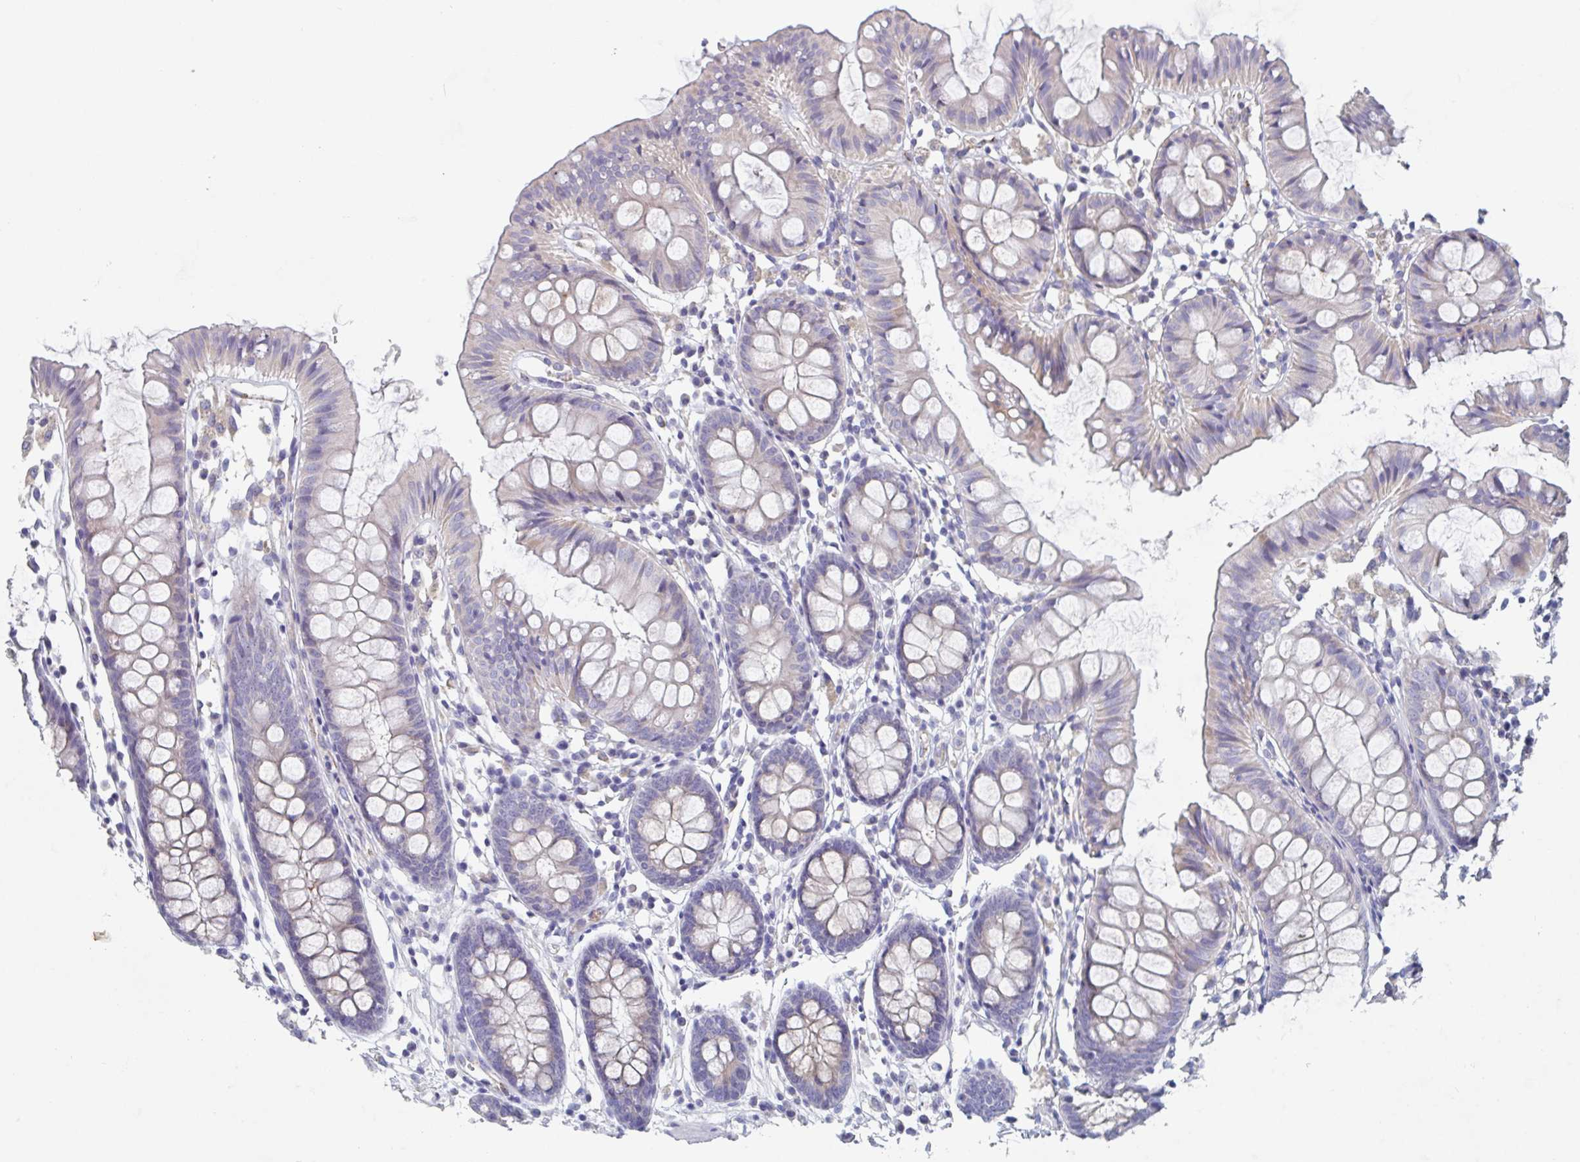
{"staining": {"intensity": "strong", "quantity": "25%-75%", "location": "cytoplasmic/membranous"}, "tissue": "colon", "cell_type": "Endothelial cells", "image_type": "normal", "snomed": [{"axis": "morphology", "description": "Normal tissue, NOS"}, {"axis": "topography", "description": "Colon"}], "caption": "Protein staining exhibits strong cytoplasmic/membranous expression in about 25%-75% of endothelial cells in unremarkable colon.", "gene": "ABHD16A", "patient": {"sex": "female", "age": 84}}